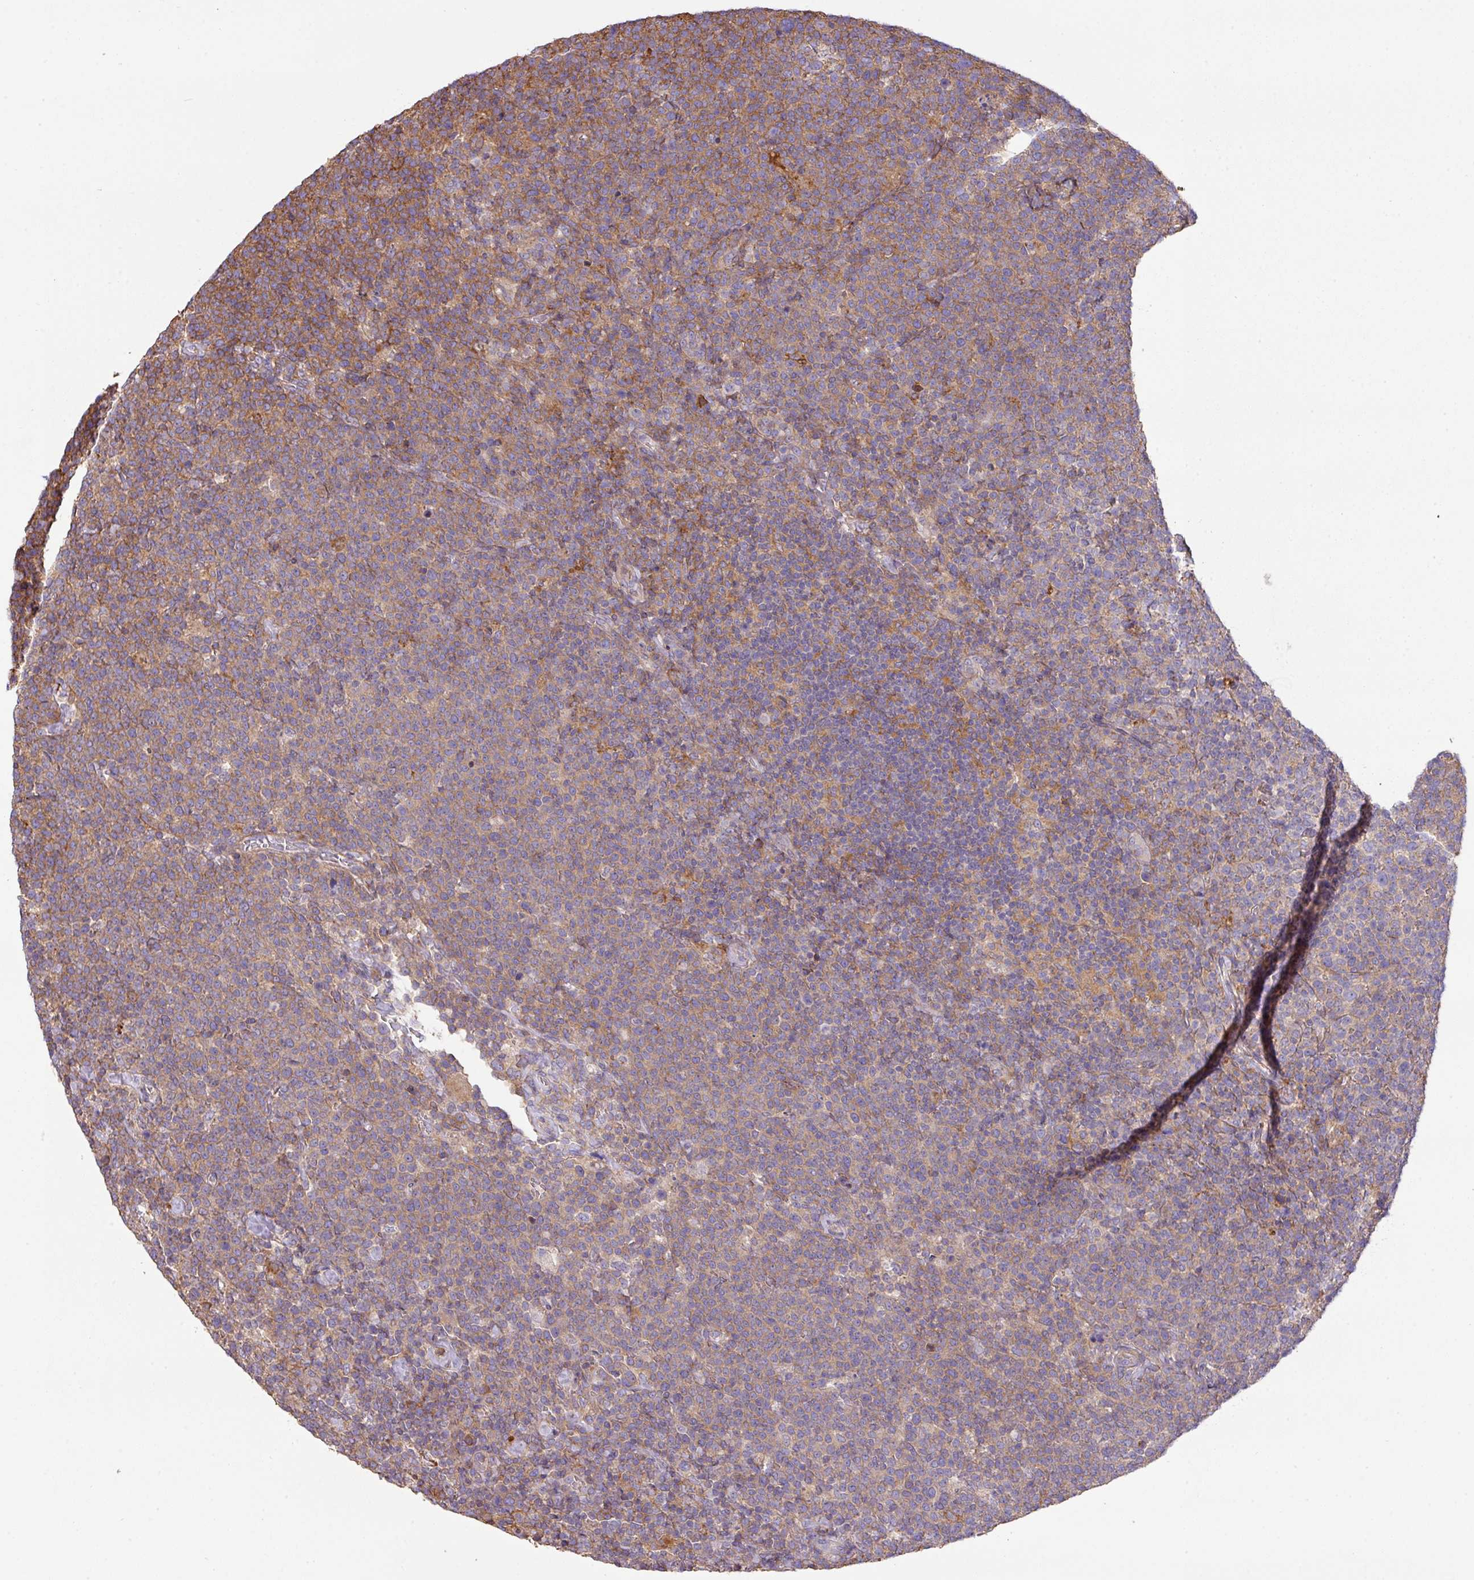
{"staining": {"intensity": "moderate", "quantity": "25%-75%", "location": "cytoplasmic/membranous"}, "tissue": "lymphoma", "cell_type": "Tumor cells", "image_type": "cancer", "snomed": [{"axis": "morphology", "description": "Malignant lymphoma, non-Hodgkin's type, High grade"}, {"axis": "topography", "description": "Lymph node"}], "caption": "A medium amount of moderate cytoplasmic/membranous positivity is identified in about 25%-75% of tumor cells in malignant lymphoma, non-Hodgkin's type (high-grade) tissue.", "gene": "LRRC41", "patient": {"sex": "male", "age": 61}}